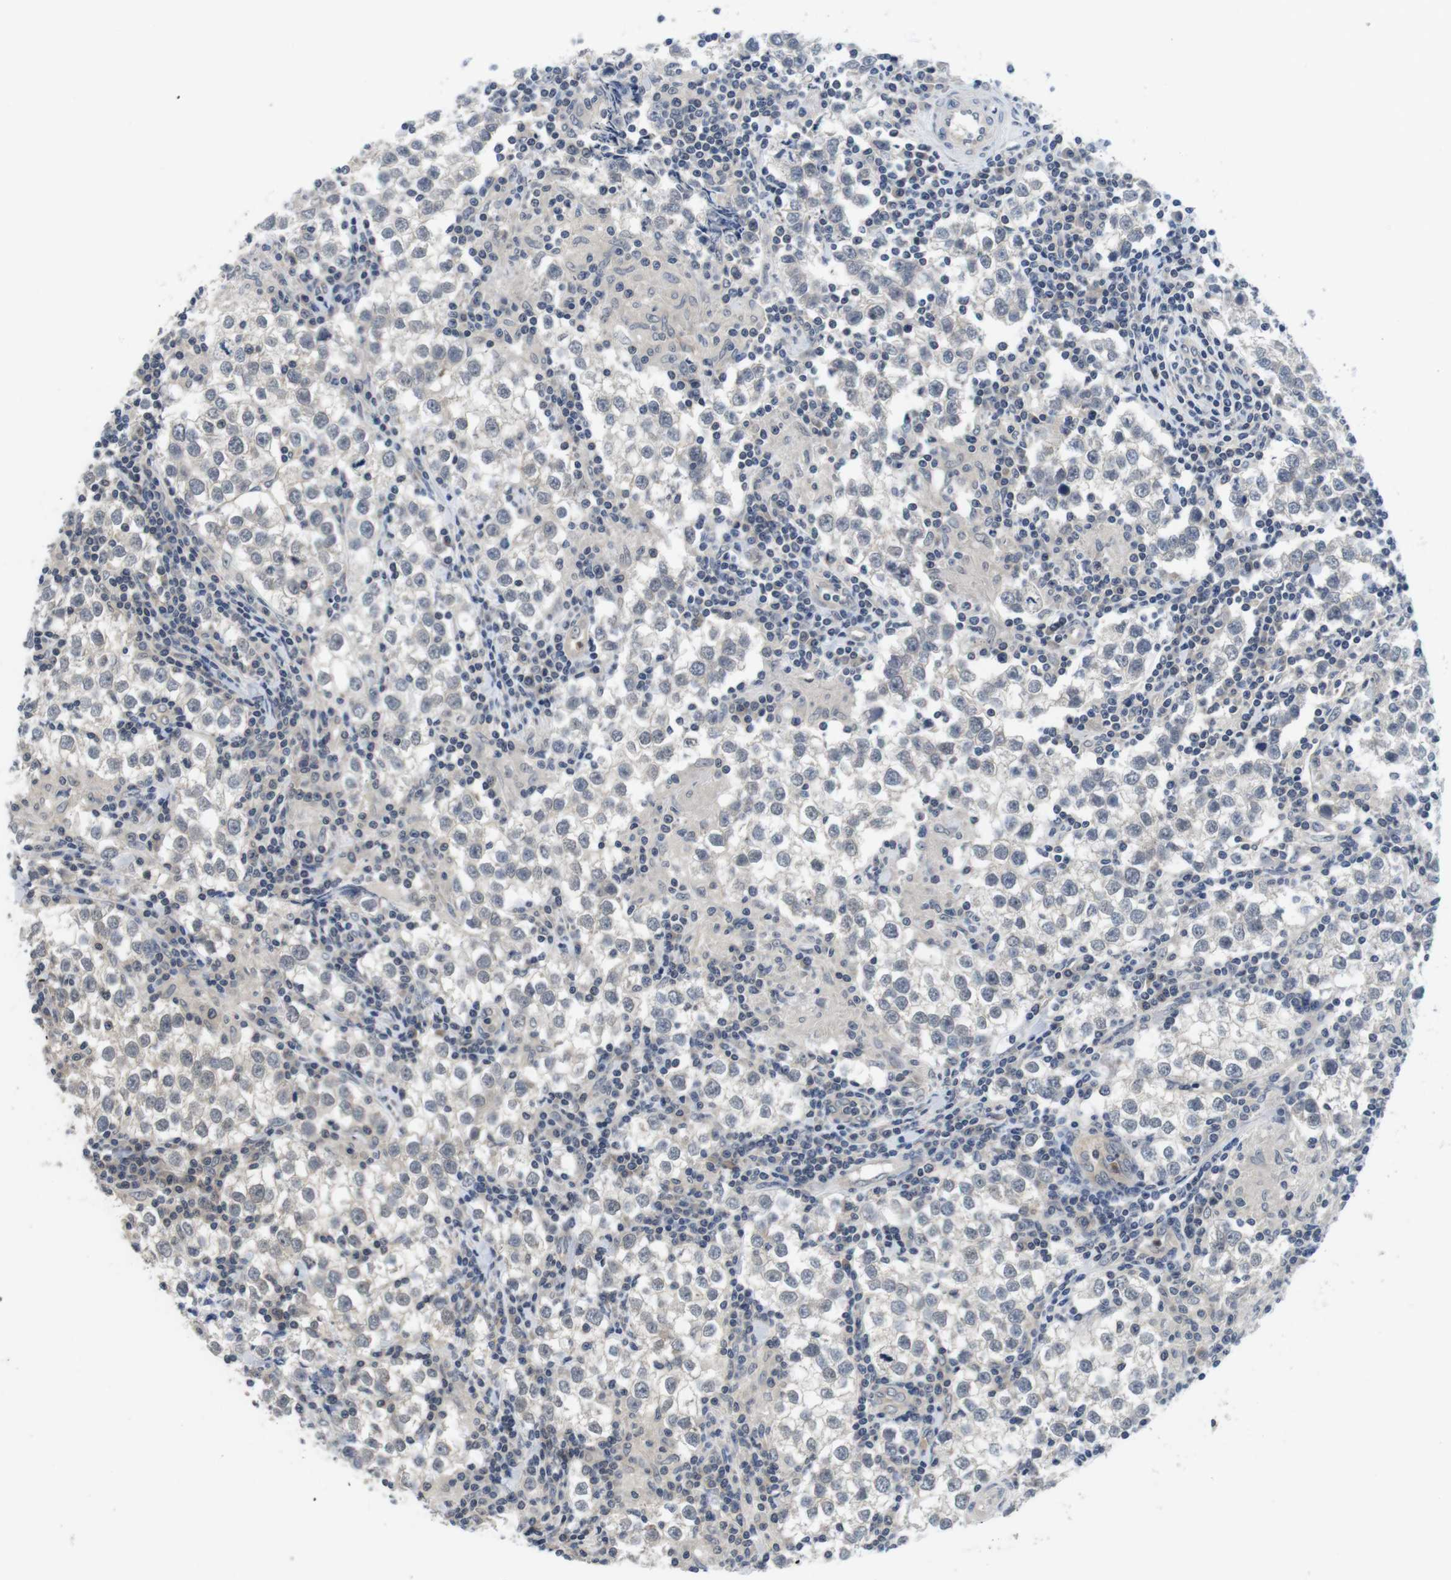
{"staining": {"intensity": "negative", "quantity": "none", "location": "none"}, "tissue": "testis cancer", "cell_type": "Tumor cells", "image_type": "cancer", "snomed": [{"axis": "morphology", "description": "Seminoma, NOS"}, {"axis": "morphology", "description": "Carcinoma, Embryonal, NOS"}, {"axis": "topography", "description": "Testis"}], "caption": "Testis seminoma stained for a protein using immunohistochemistry exhibits no staining tumor cells.", "gene": "FADD", "patient": {"sex": "male", "age": 36}}